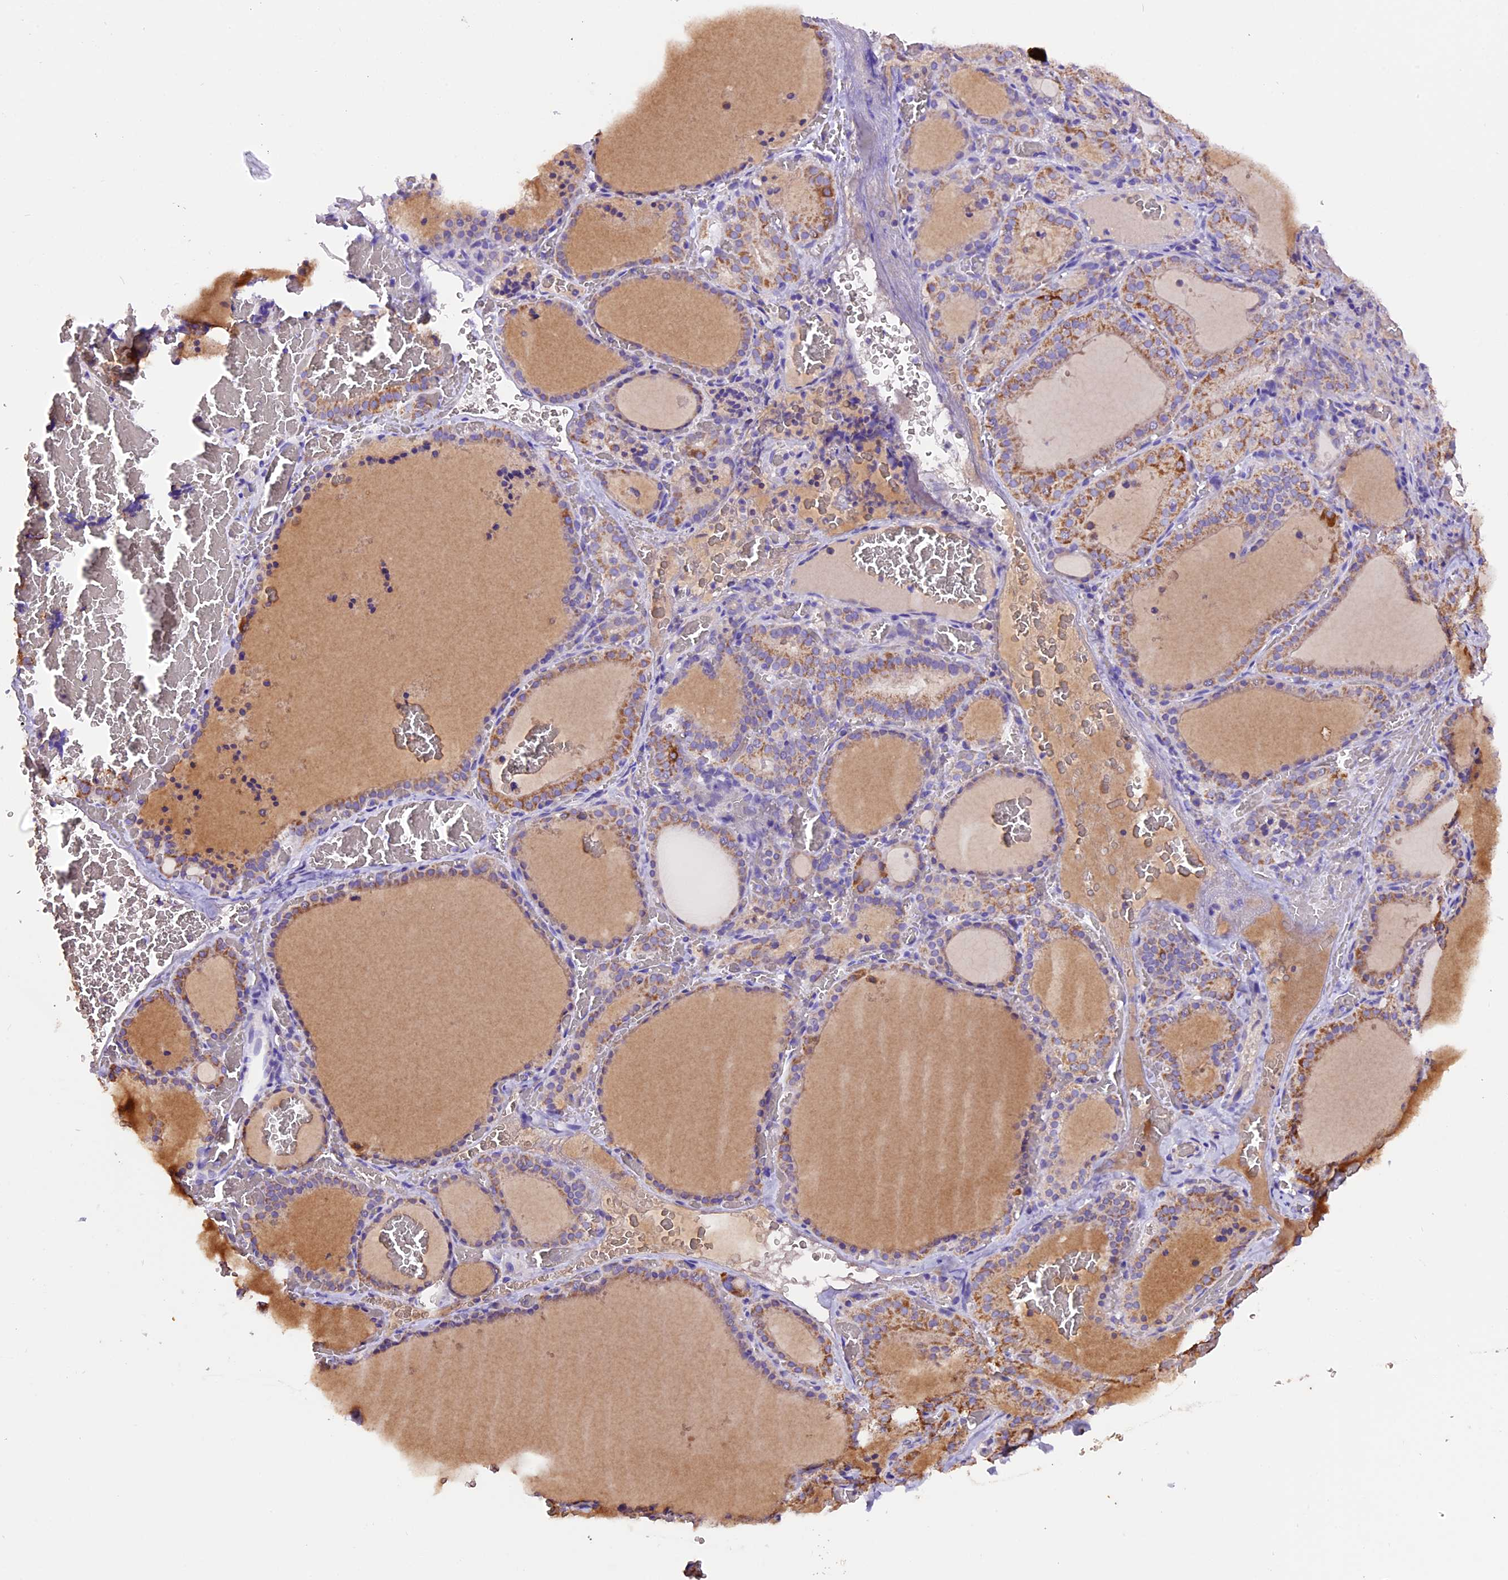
{"staining": {"intensity": "moderate", "quantity": ">75%", "location": "cytoplasmic/membranous"}, "tissue": "thyroid gland", "cell_type": "Glandular cells", "image_type": "normal", "snomed": [{"axis": "morphology", "description": "Normal tissue, NOS"}, {"axis": "topography", "description": "Thyroid gland"}], "caption": "DAB (3,3'-diaminobenzidine) immunohistochemical staining of normal thyroid gland exhibits moderate cytoplasmic/membranous protein positivity in approximately >75% of glandular cells.", "gene": "SIX5", "patient": {"sex": "female", "age": 39}}